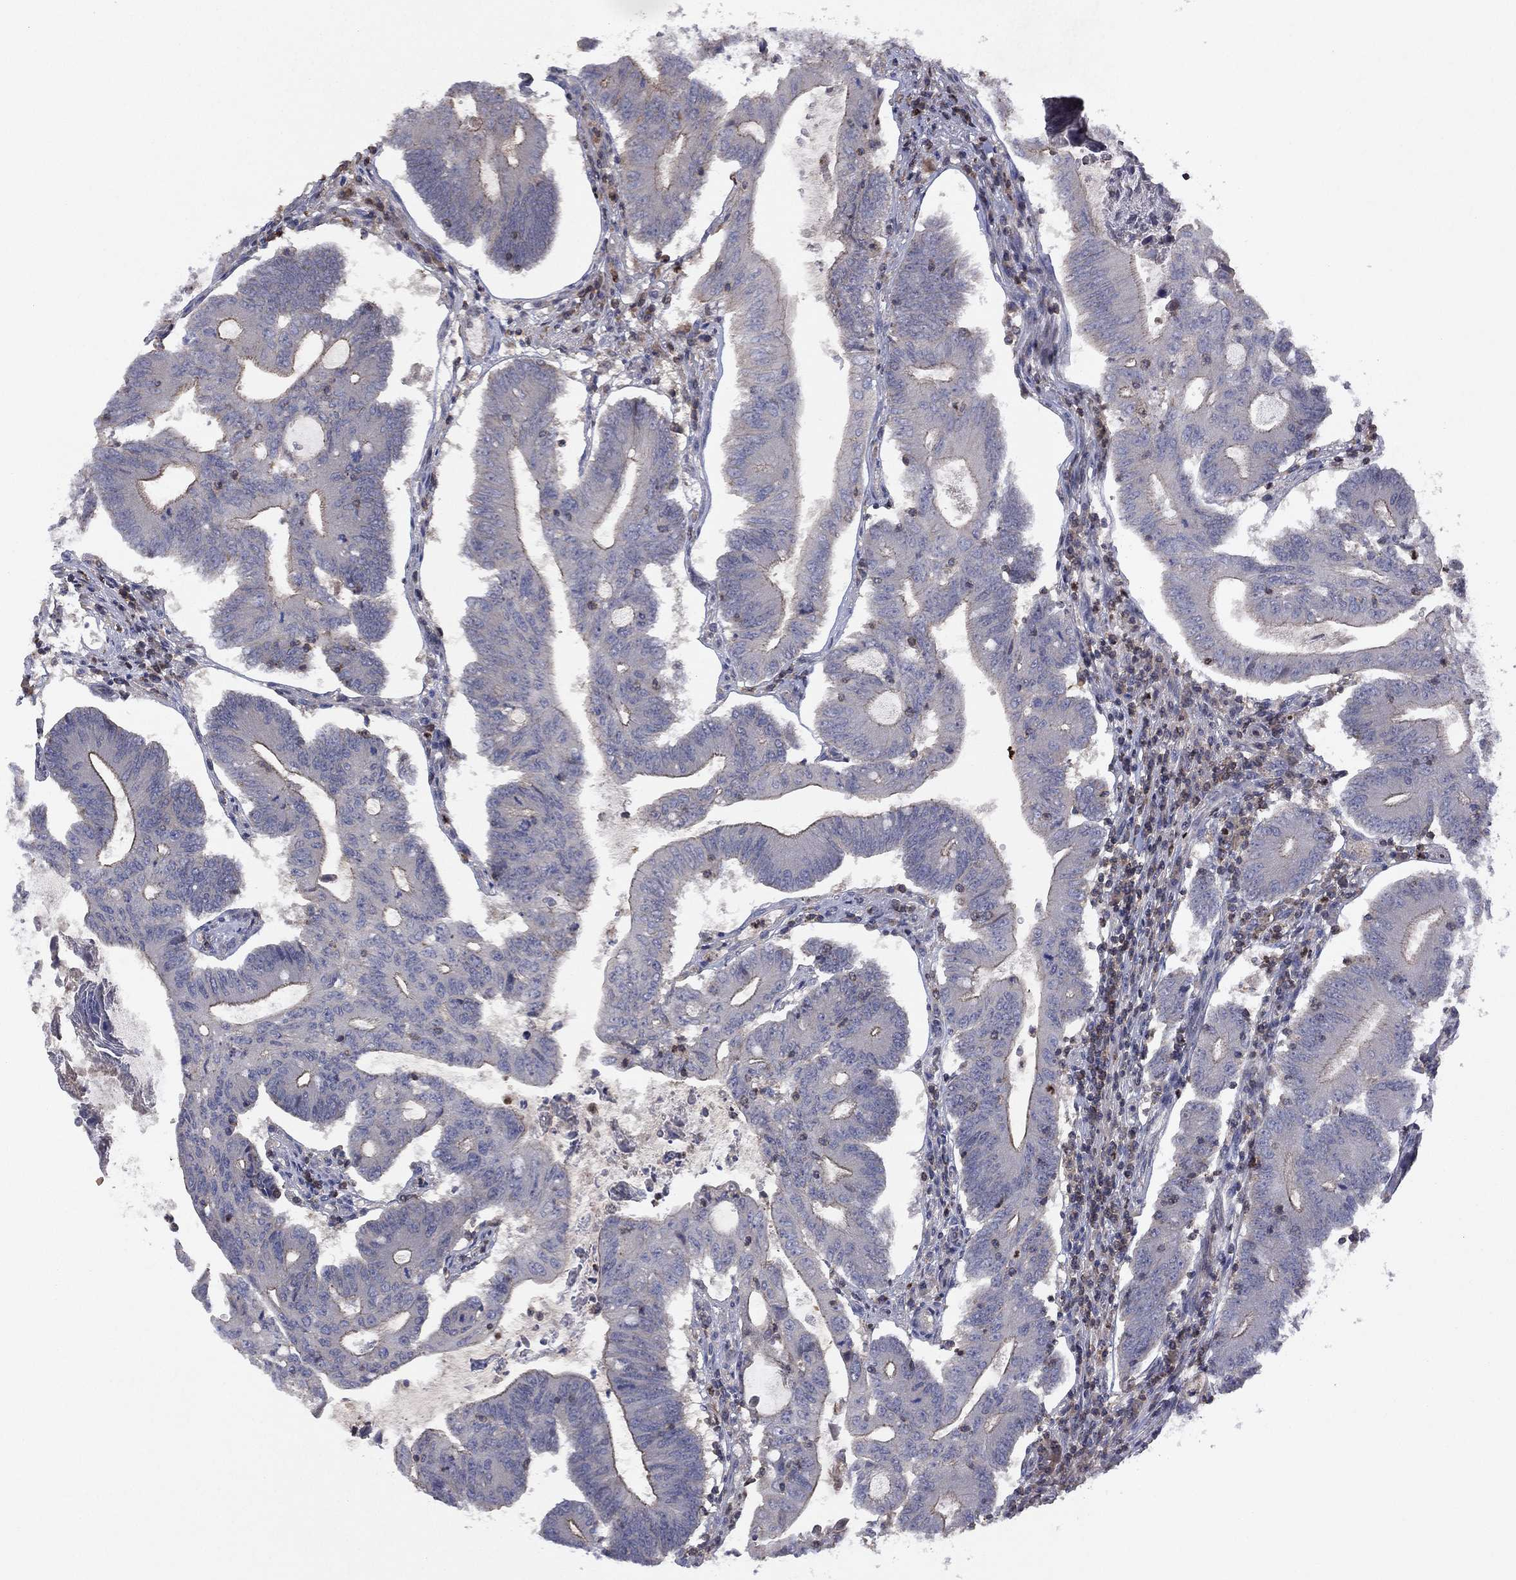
{"staining": {"intensity": "moderate", "quantity": "<25%", "location": "cytoplasmic/membranous"}, "tissue": "colorectal cancer", "cell_type": "Tumor cells", "image_type": "cancer", "snomed": [{"axis": "morphology", "description": "Adenocarcinoma, NOS"}, {"axis": "topography", "description": "Colon"}], "caption": "Moderate cytoplasmic/membranous staining is seen in approximately <25% of tumor cells in adenocarcinoma (colorectal). (DAB IHC, brown staining for protein, blue staining for nuclei).", "gene": "DOCK8", "patient": {"sex": "female", "age": 70}}